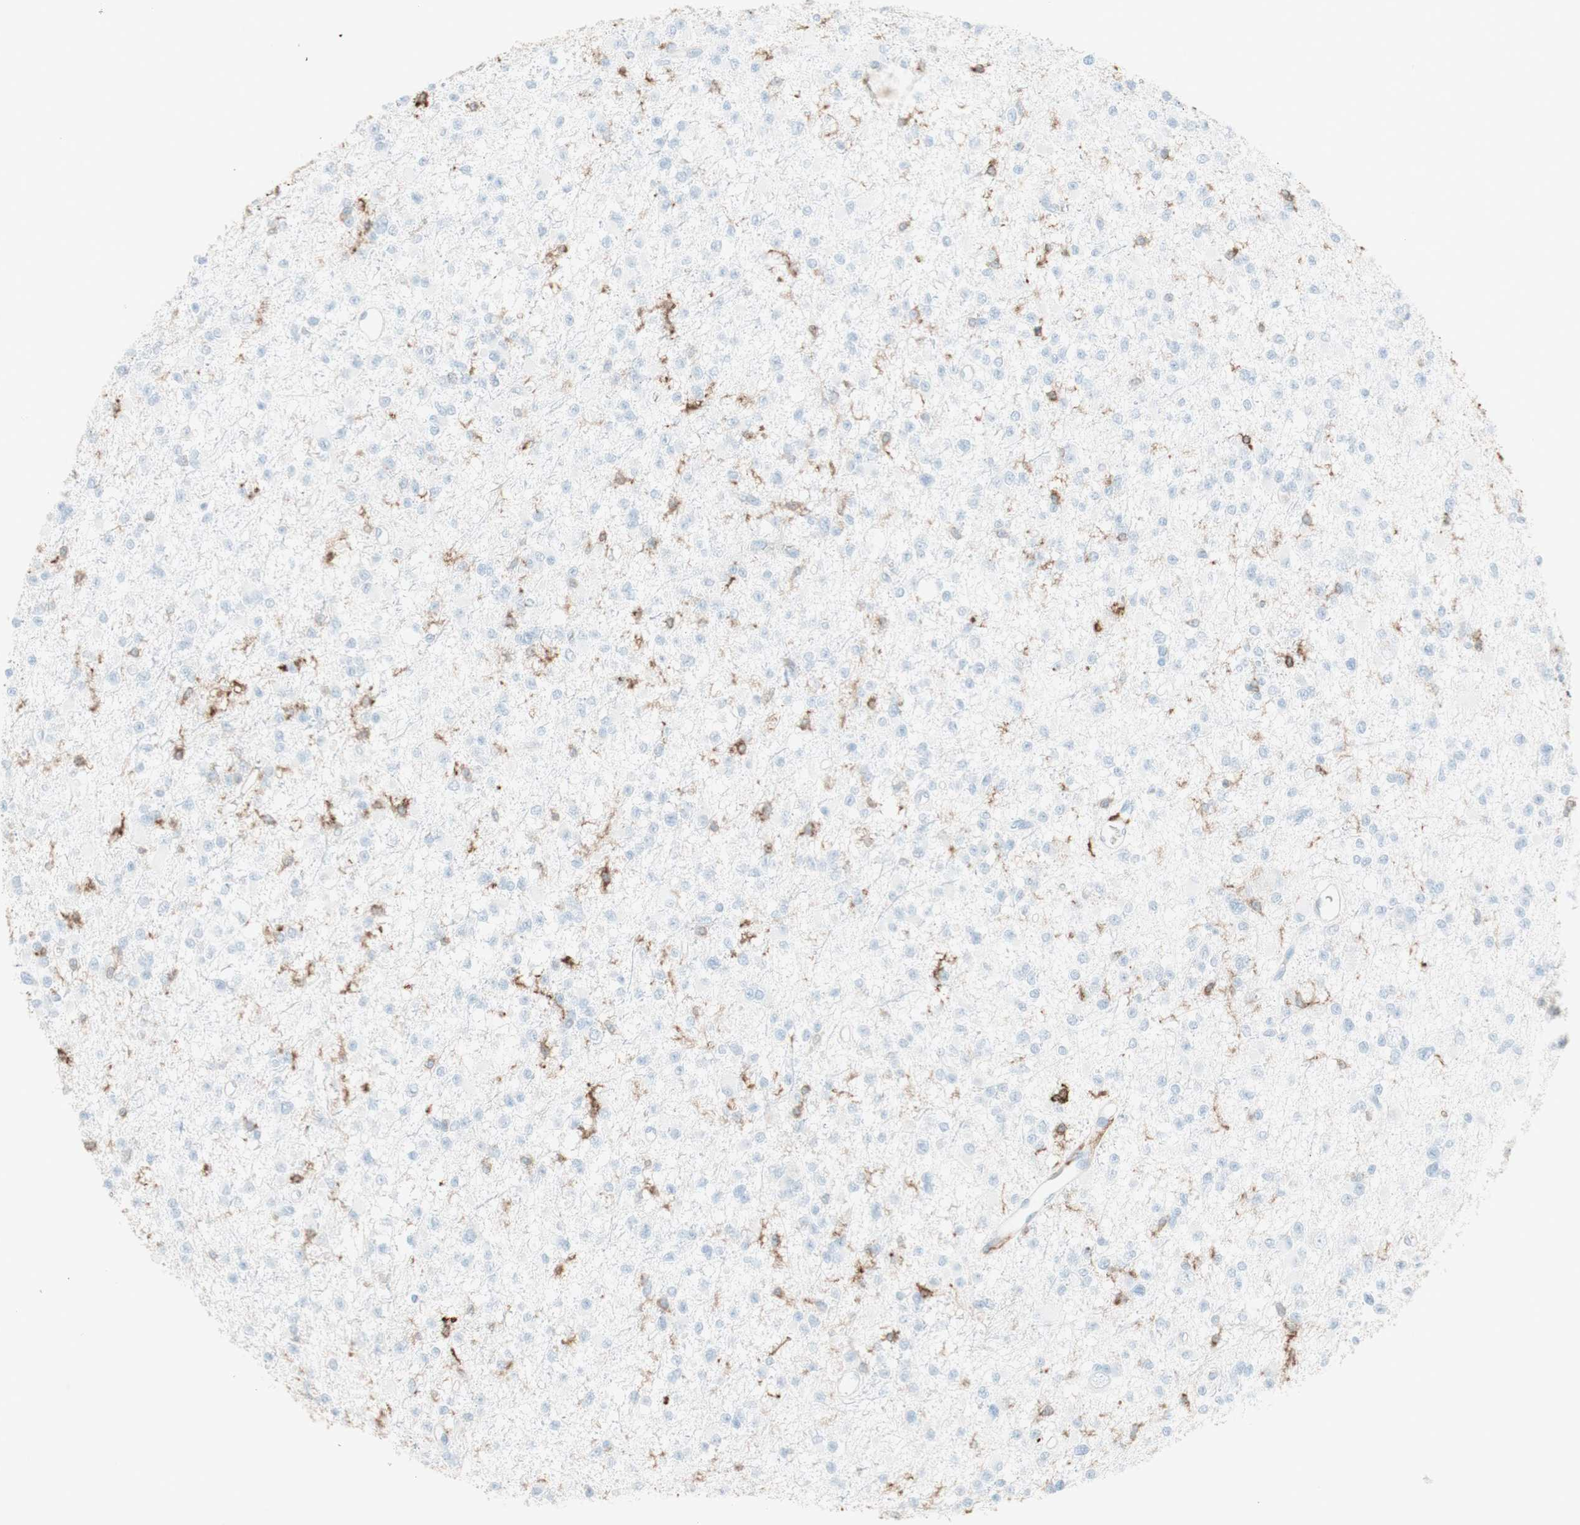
{"staining": {"intensity": "negative", "quantity": "none", "location": "none"}, "tissue": "glioma", "cell_type": "Tumor cells", "image_type": "cancer", "snomed": [{"axis": "morphology", "description": "Glioma, malignant, Low grade"}, {"axis": "topography", "description": "Brain"}], "caption": "Malignant glioma (low-grade) stained for a protein using immunohistochemistry demonstrates no positivity tumor cells.", "gene": "HLA-DPB1", "patient": {"sex": "female", "age": 22}}